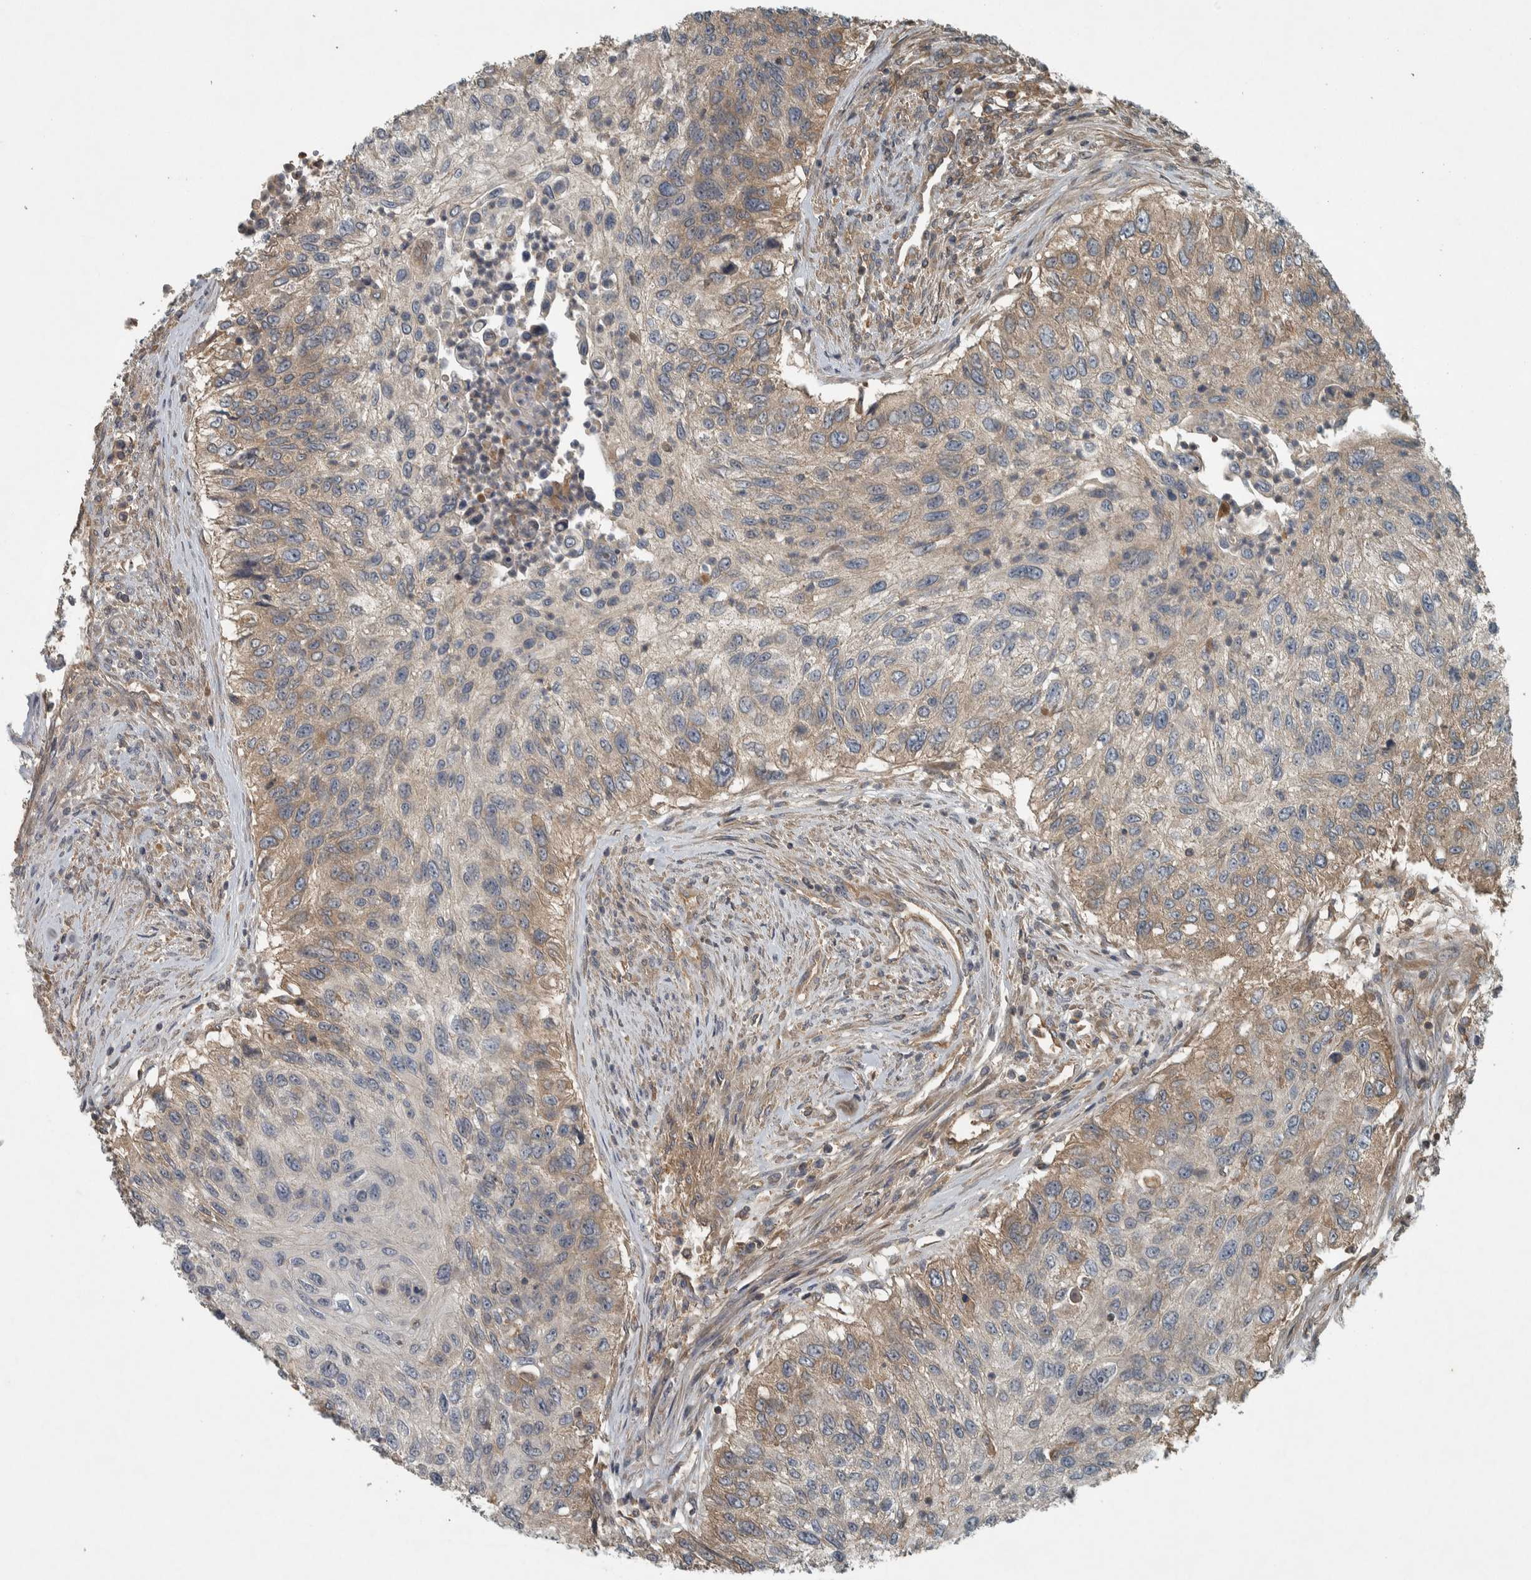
{"staining": {"intensity": "weak", "quantity": ">75%", "location": "cytoplasmic/membranous"}, "tissue": "urothelial cancer", "cell_type": "Tumor cells", "image_type": "cancer", "snomed": [{"axis": "morphology", "description": "Urothelial carcinoma, High grade"}, {"axis": "topography", "description": "Urinary bladder"}], "caption": "IHC staining of urothelial cancer, which displays low levels of weak cytoplasmic/membranous positivity in approximately >75% of tumor cells indicating weak cytoplasmic/membranous protein positivity. The staining was performed using DAB (3,3'-diaminobenzidine) (brown) for protein detection and nuclei were counterstained in hematoxylin (blue).", "gene": "CLCN2", "patient": {"sex": "female", "age": 60}}